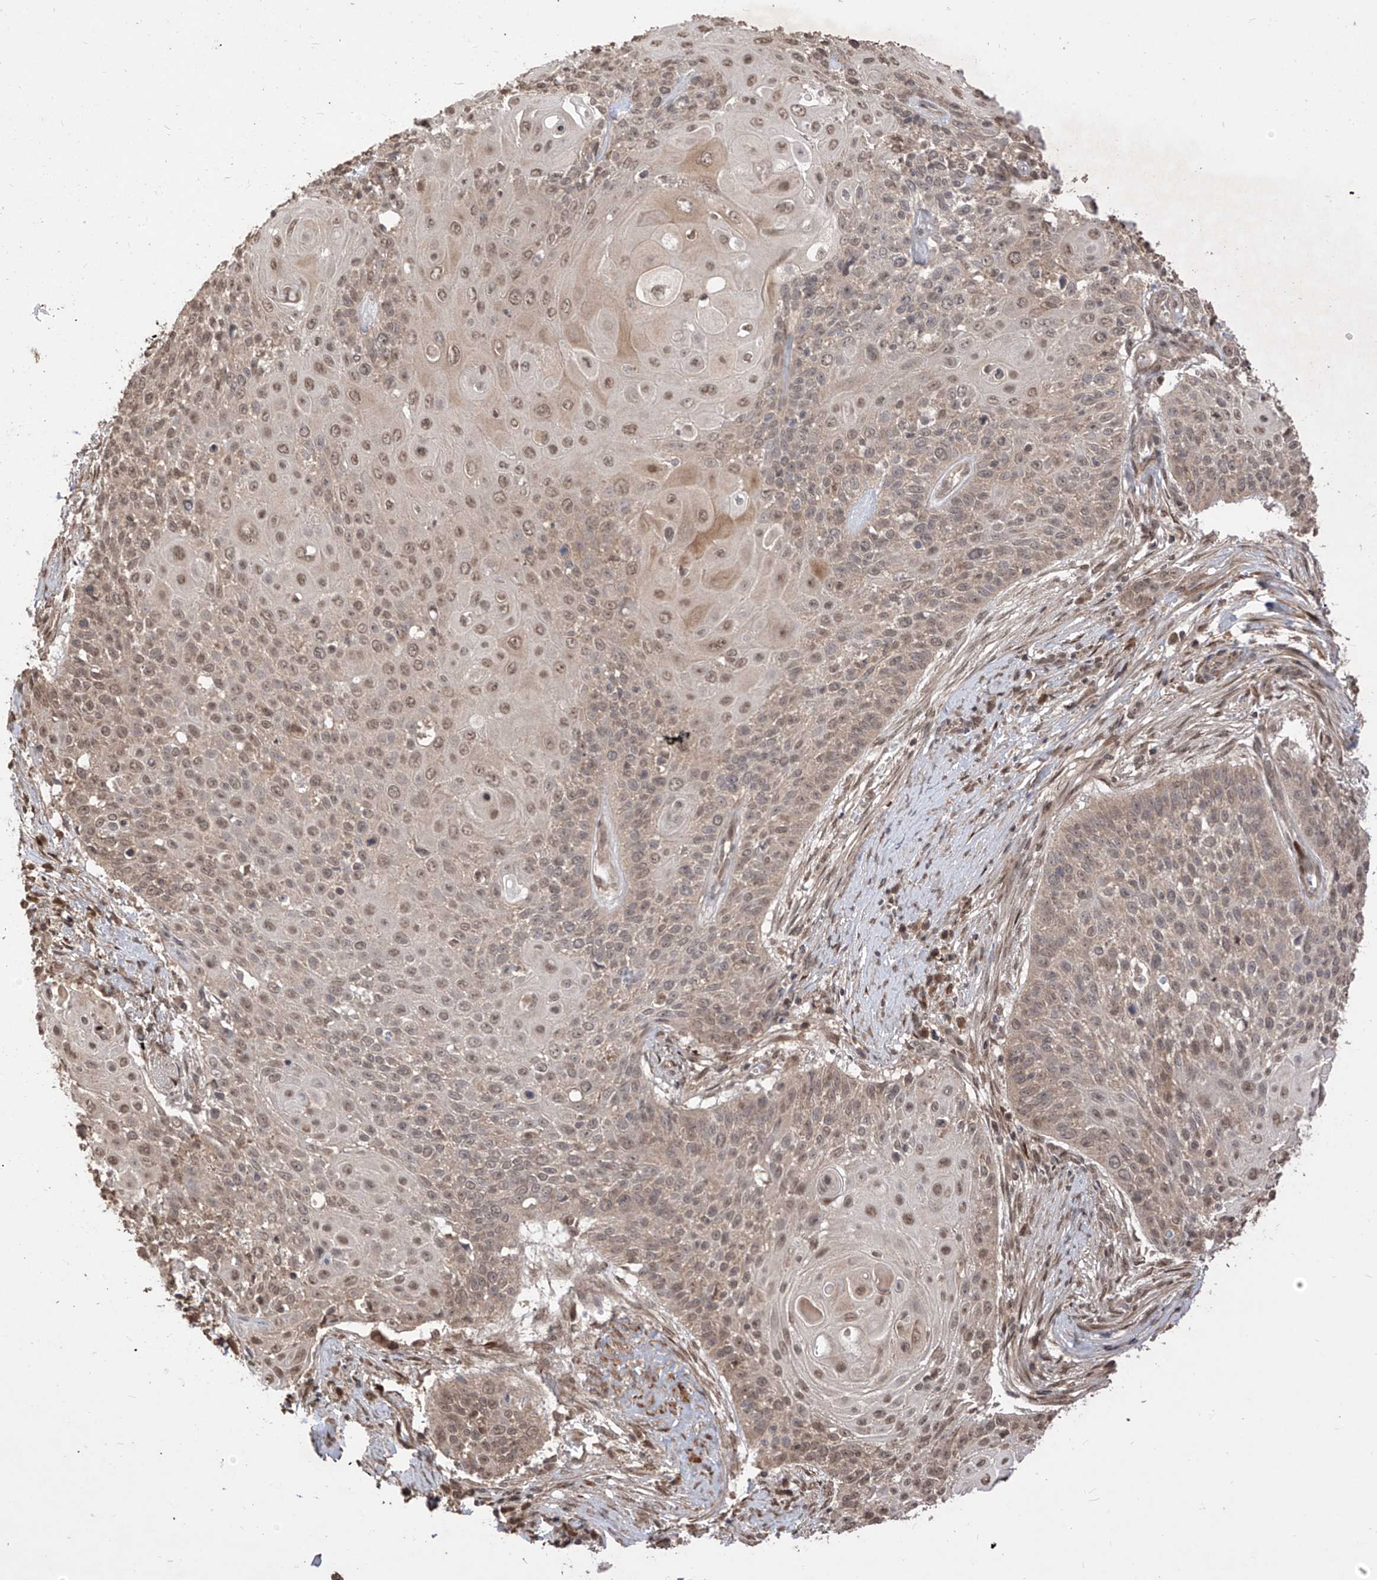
{"staining": {"intensity": "moderate", "quantity": ">75%", "location": "cytoplasmic/membranous,nuclear"}, "tissue": "cervical cancer", "cell_type": "Tumor cells", "image_type": "cancer", "snomed": [{"axis": "morphology", "description": "Squamous cell carcinoma, NOS"}, {"axis": "topography", "description": "Cervix"}], "caption": "Protein analysis of cervical cancer (squamous cell carcinoma) tissue exhibits moderate cytoplasmic/membranous and nuclear expression in about >75% of tumor cells.", "gene": "LATS1", "patient": {"sex": "female", "age": 39}}